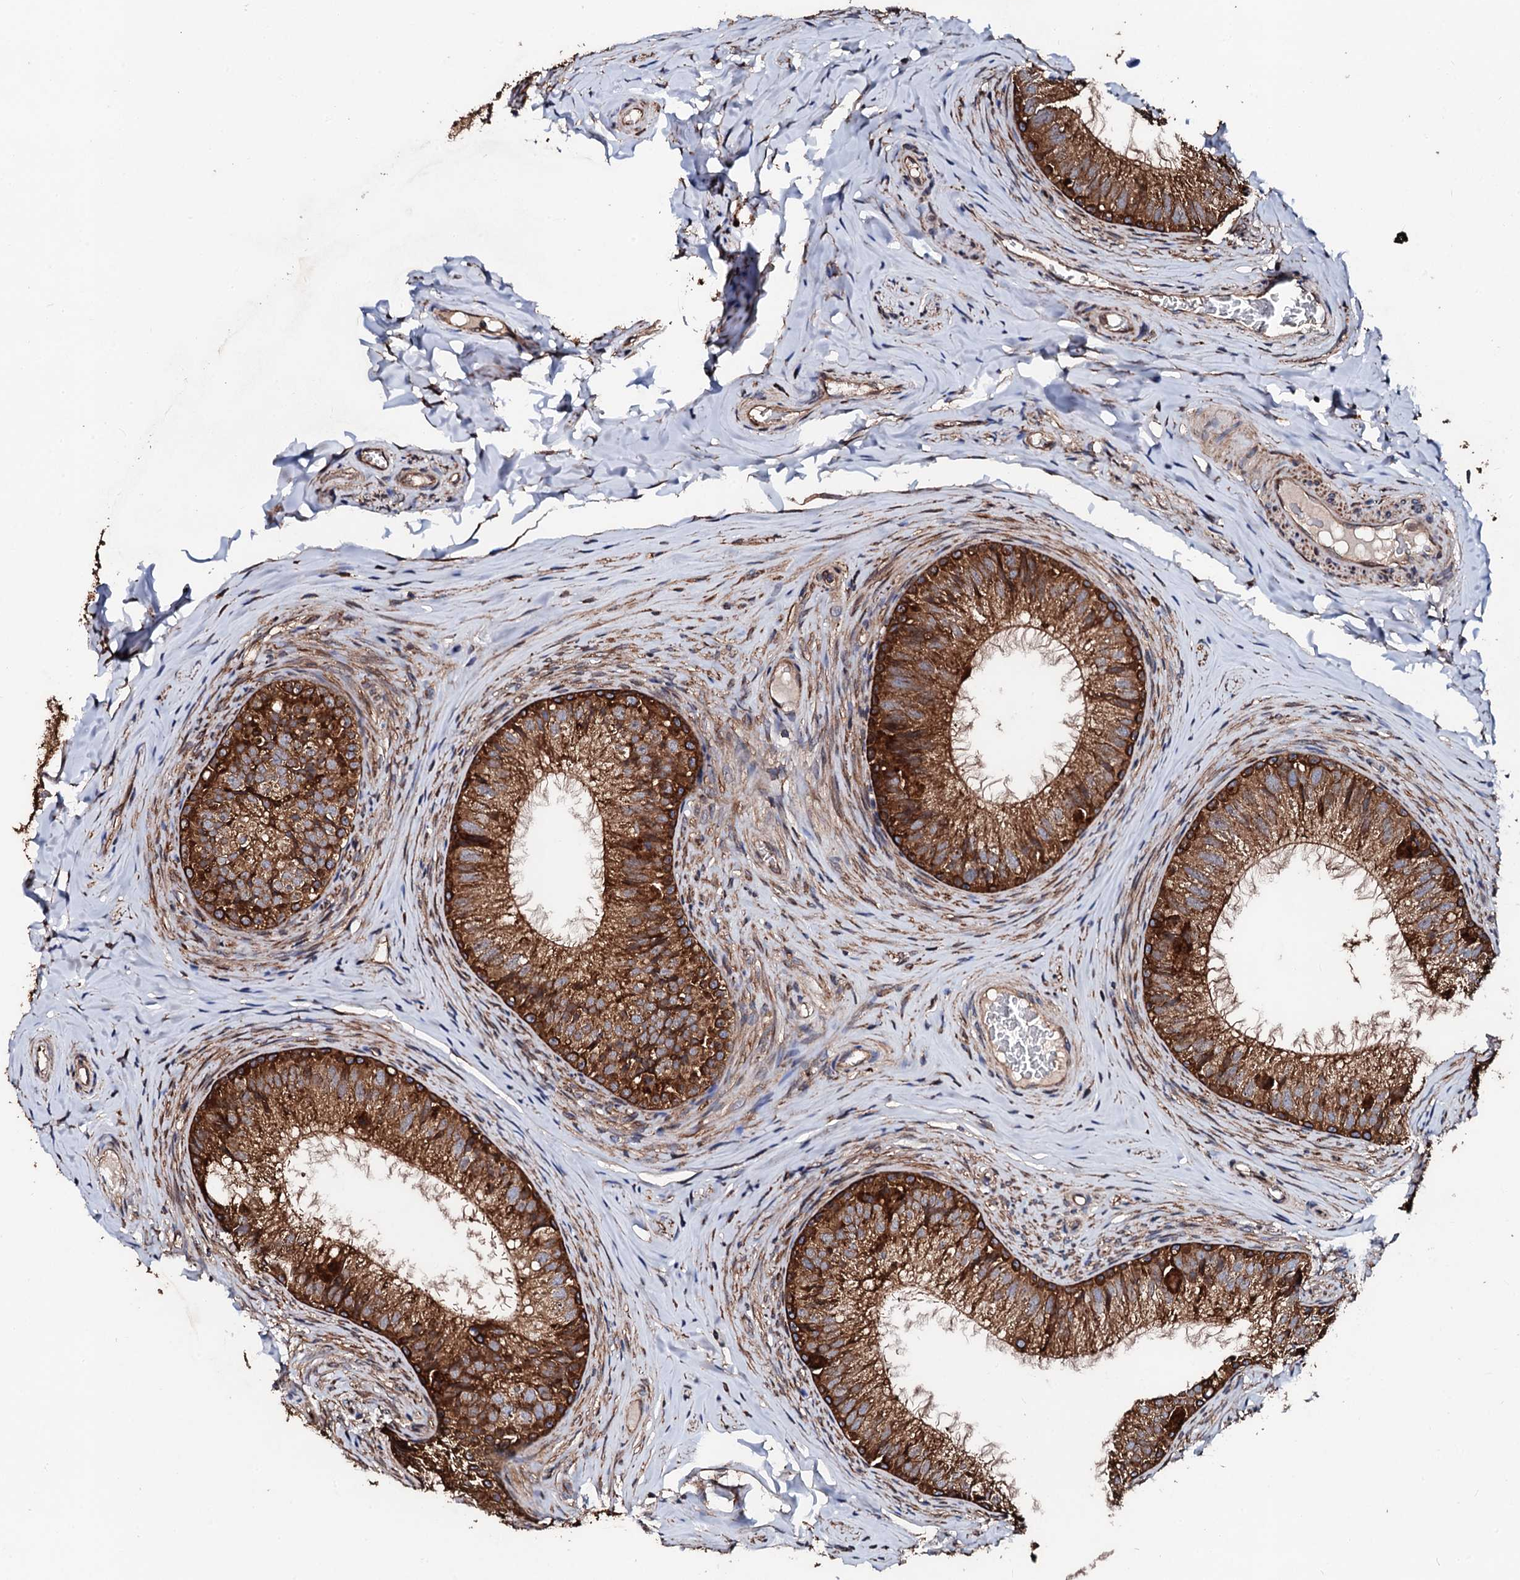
{"staining": {"intensity": "strong", "quantity": ">75%", "location": "cytoplasmic/membranous"}, "tissue": "epididymis", "cell_type": "Glandular cells", "image_type": "normal", "snomed": [{"axis": "morphology", "description": "Normal tissue, NOS"}, {"axis": "topography", "description": "Epididymis"}], "caption": "Strong cytoplasmic/membranous staining for a protein is identified in about >75% of glandular cells of normal epididymis using immunohistochemistry (IHC).", "gene": "CKAP5", "patient": {"sex": "male", "age": 34}}